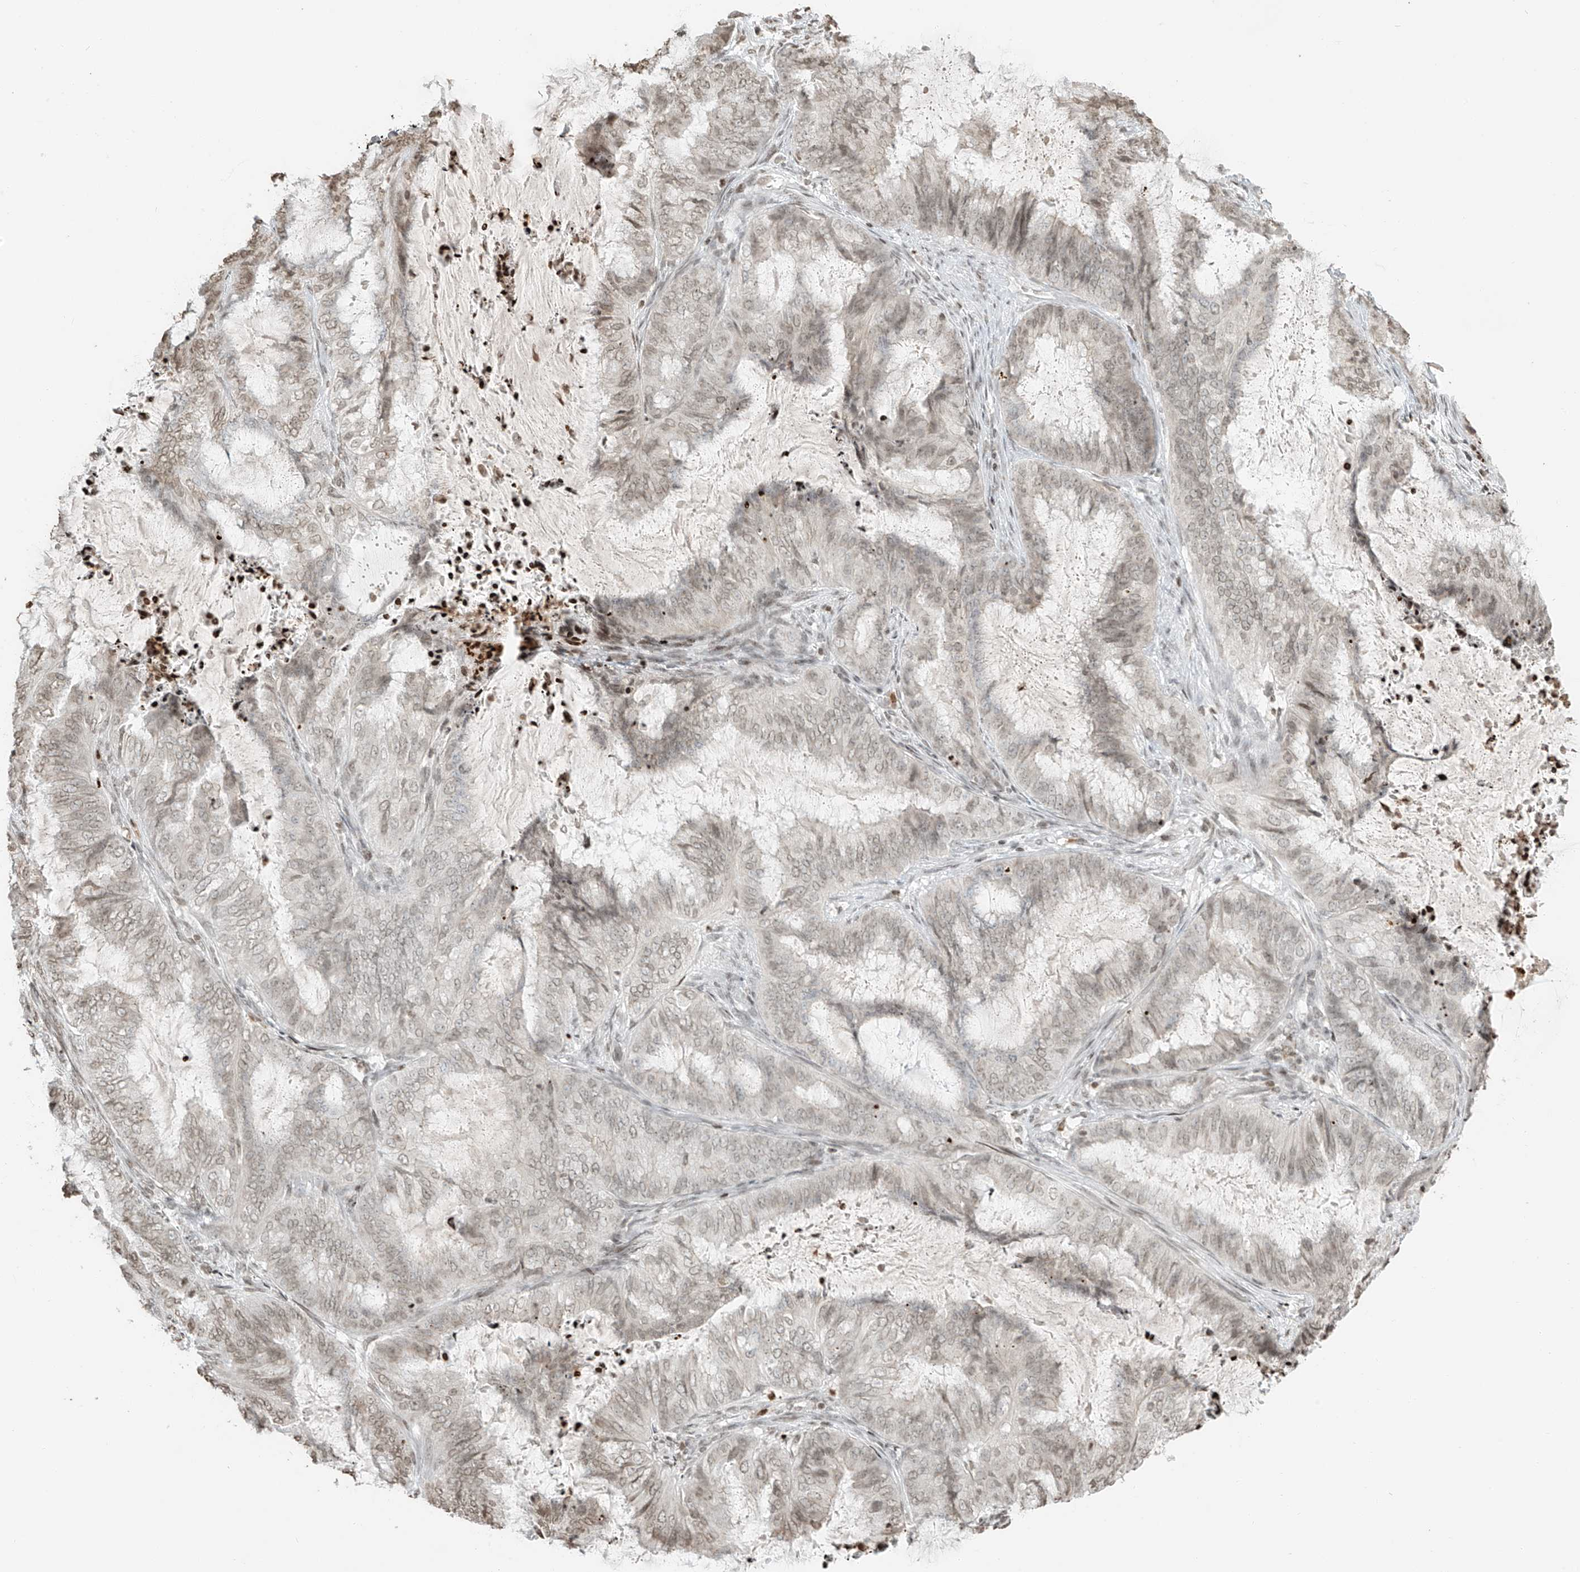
{"staining": {"intensity": "weak", "quantity": "25%-75%", "location": "nuclear"}, "tissue": "endometrial cancer", "cell_type": "Tumor cells", "image_type": "cancer", "snomed": [{"axis": "morphology", "description": "Adenocarcinoma, NOS"}, {"axis": "topography", "description": "Endometrium"}], "caption": "Endometrial cancer stained with DAB (3,3'-diaminobenzidine) immunohistochemistry demonstrates low levels of weak nuclear staining in about 25%-75% of tumor cells.", "gene": "C17orf58", "patient": {"sex": "female", "age": 51}}